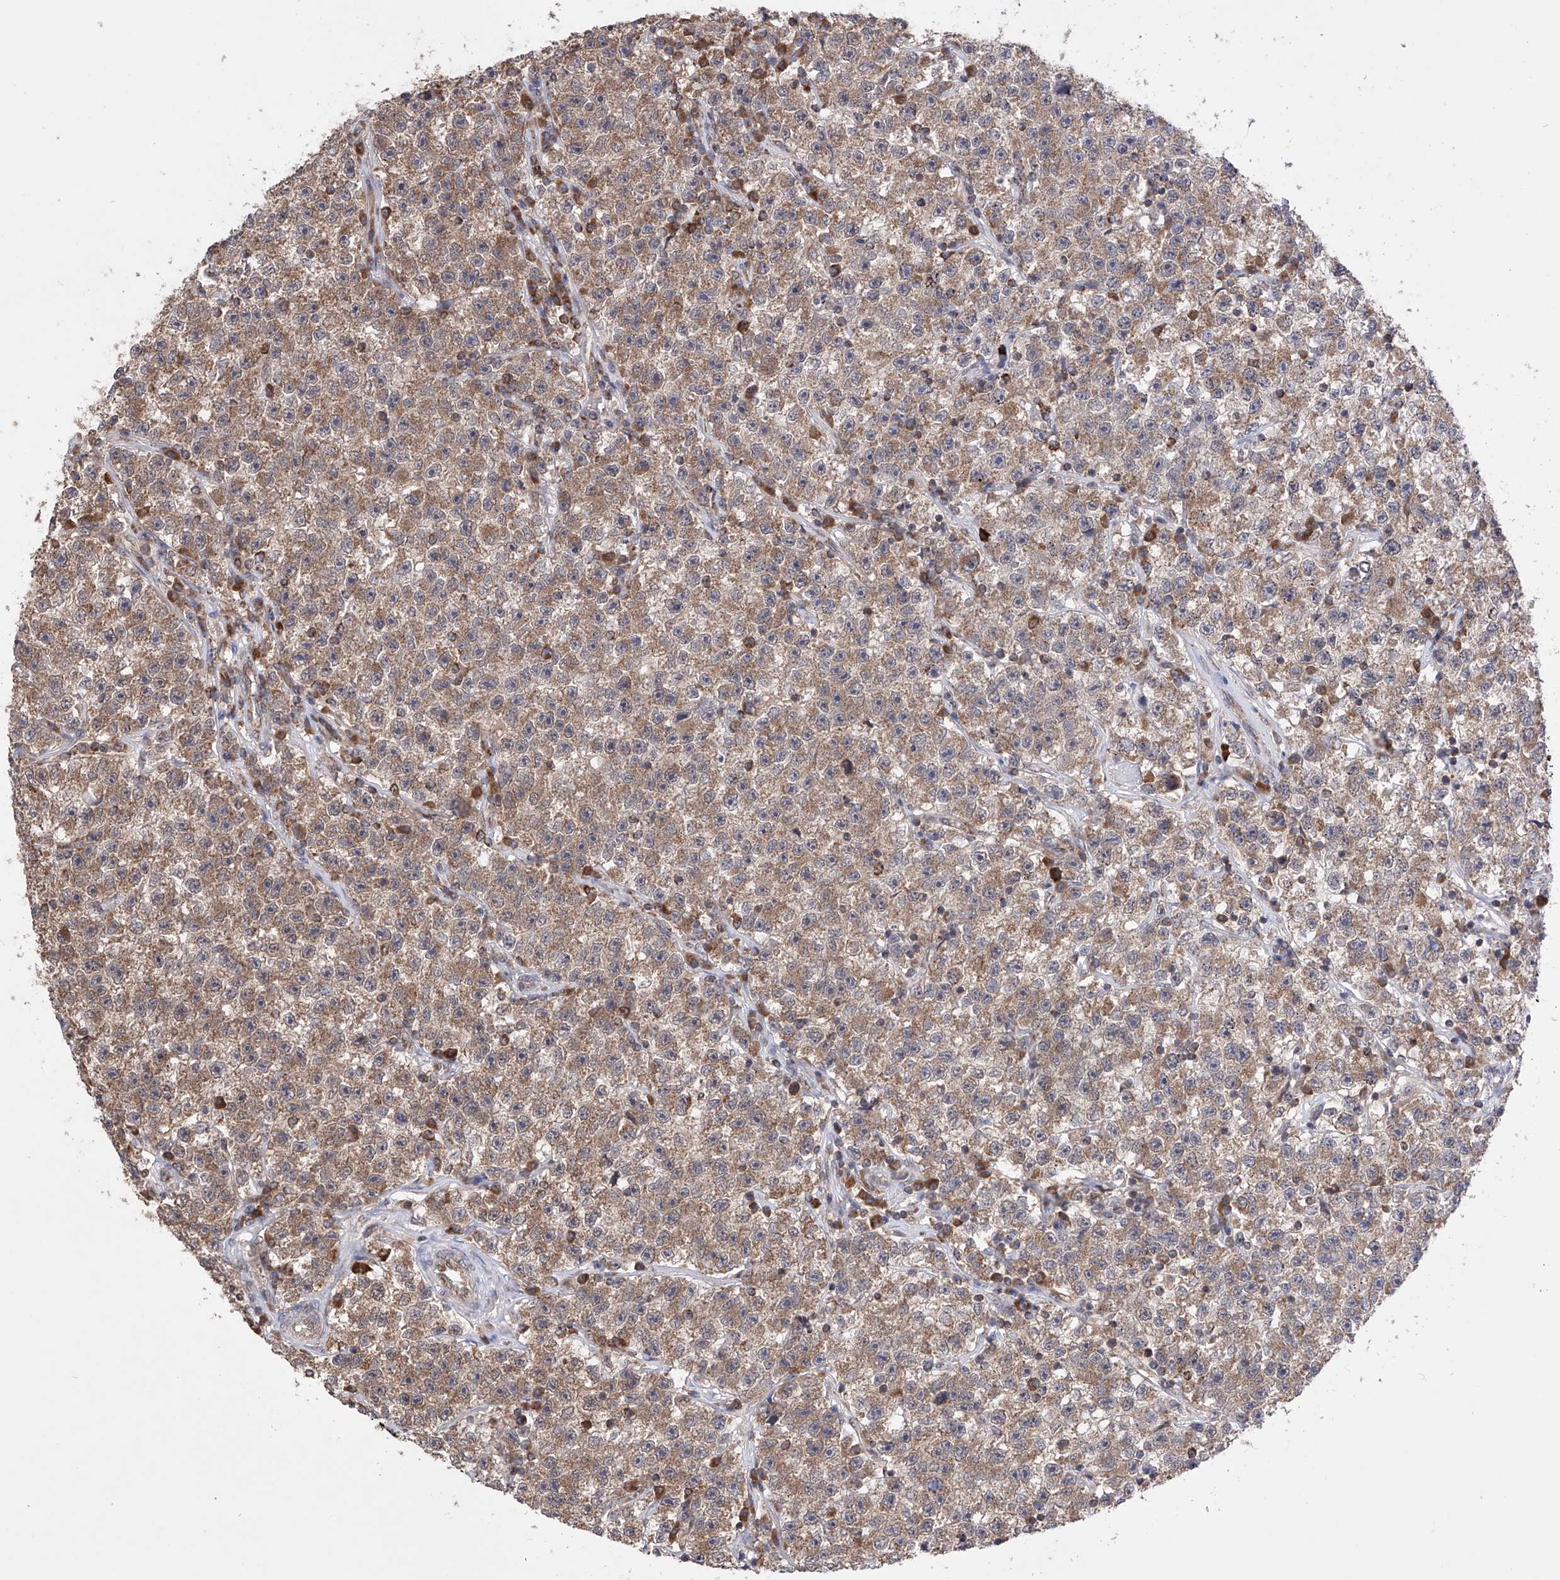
{"staining": {"intensity": "moderate", "quantity": ">75%", "location": "cytoplasmic/membranous"}, "tissue": "testis cancer", "cell_type": "Tumor cells", "image_type": "cancer", "snomed": [{"axis": "morphology", "description": "Seminoma, NOS"}, {"axis": "topography", "description": "Testis"}], "caption": "Seminoma (testis) stained with DAB IHC exhibits medium levels of moderate cytoplasmic/membranous positivity in approximately >75% of tumor cells.", "gene": "SDHAF4", "patient": {"sex": "male", "age": 22}}